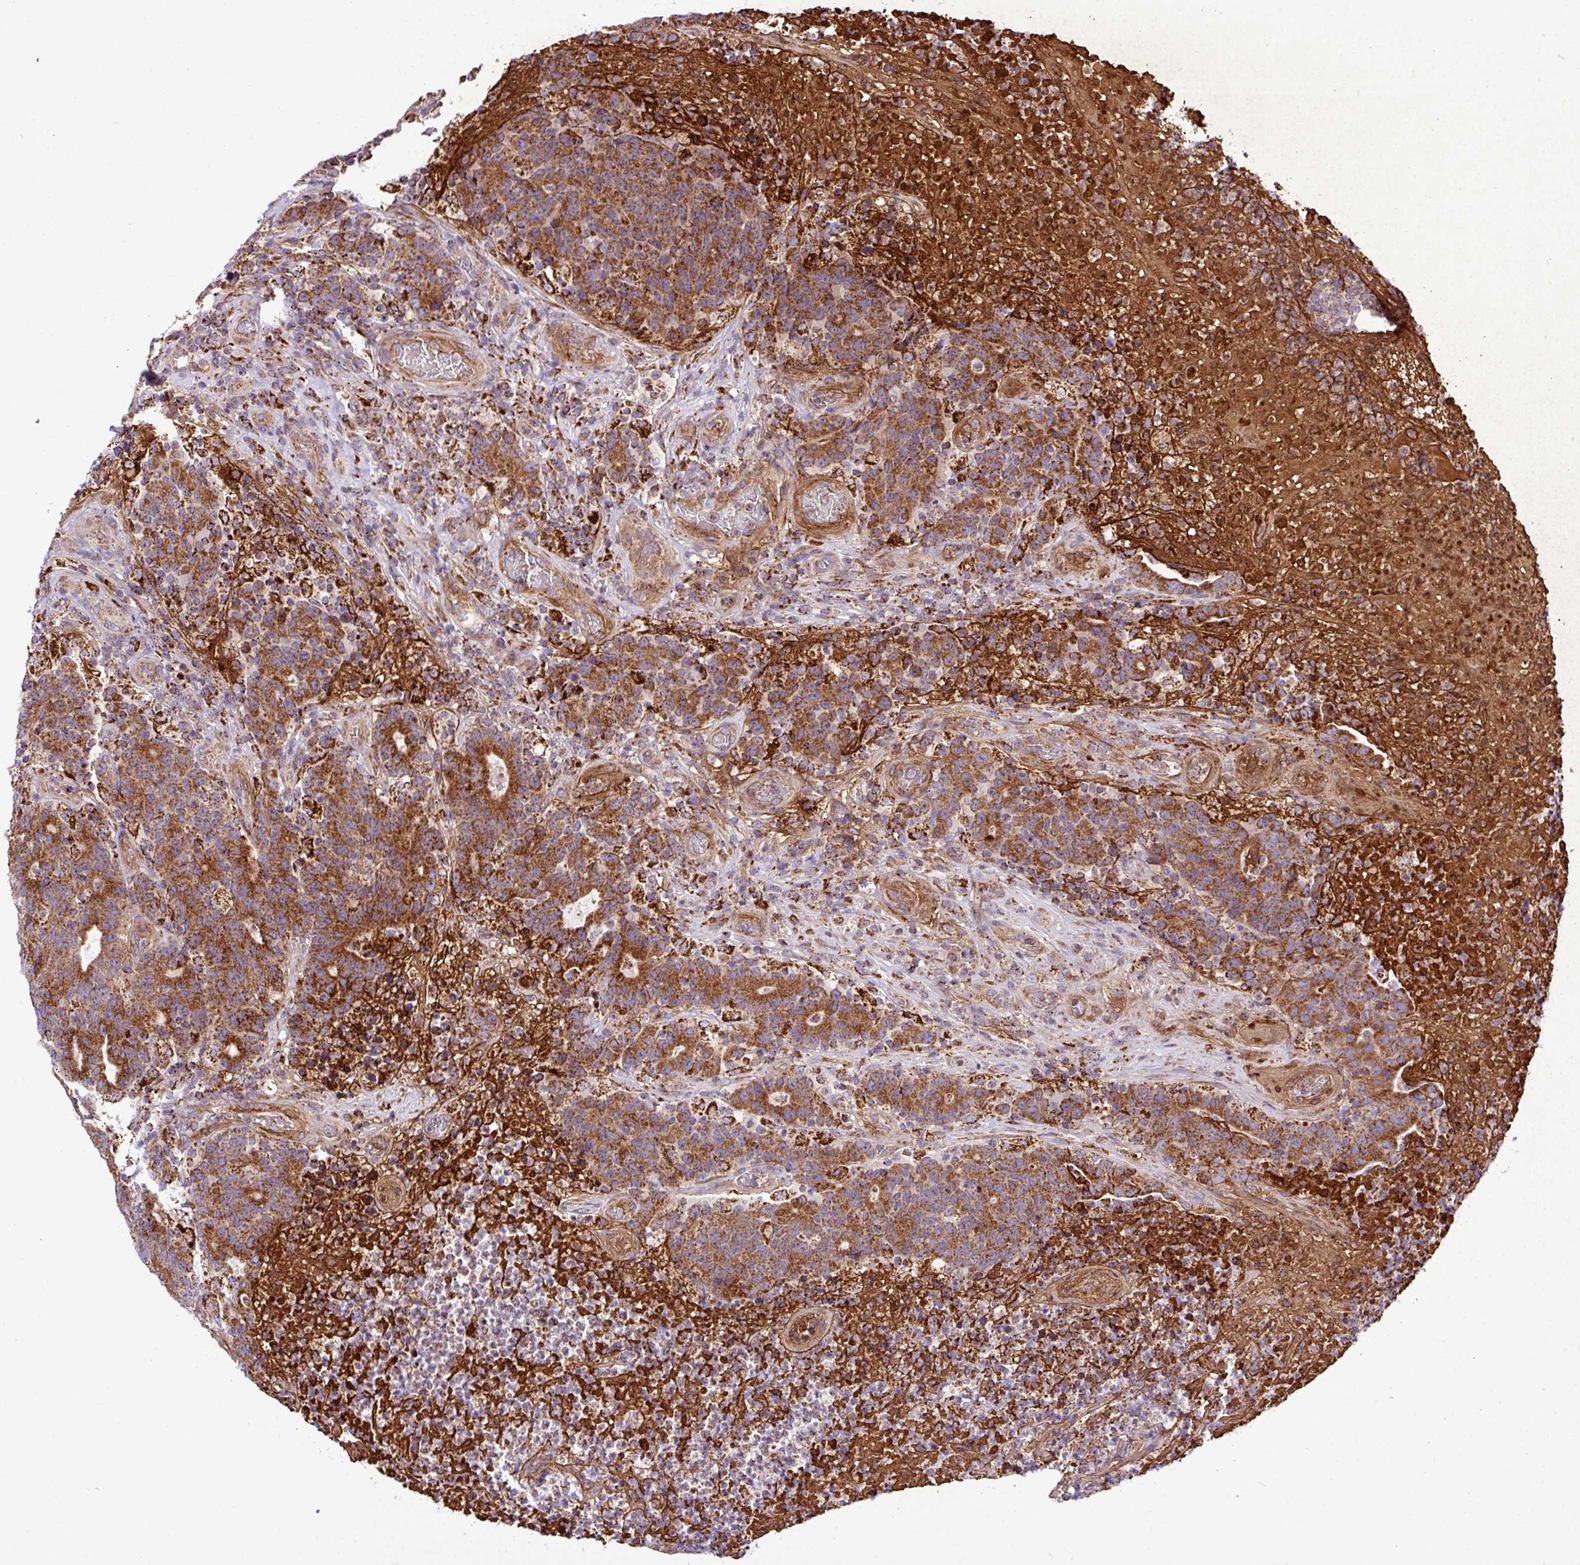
{"staining": {"intensity": "moderate", "quantity": ">75%", "location": "cytoplasmic/membranous"}, "tissue": "colorectal cancer", "cell_type": "Tumor cells", "image_type": "cancer", "snomed": [{"axis": "morphology", "description": "Adenocarcinoma, NOS"}, {"axis": "topography", "description": "Colon"}], "caption": "High-power microscopy captured an immunohistochemistry histopathology image of adenocarcinoma (colorectal), revealing moderate cytoplasmic/membranous expression in about >75% of tumor cells. (Brightfield microscopy of DAB IHC at high magnification).", "gene": "ZNF569", "patient": {"sex": "female", "age": 75}}